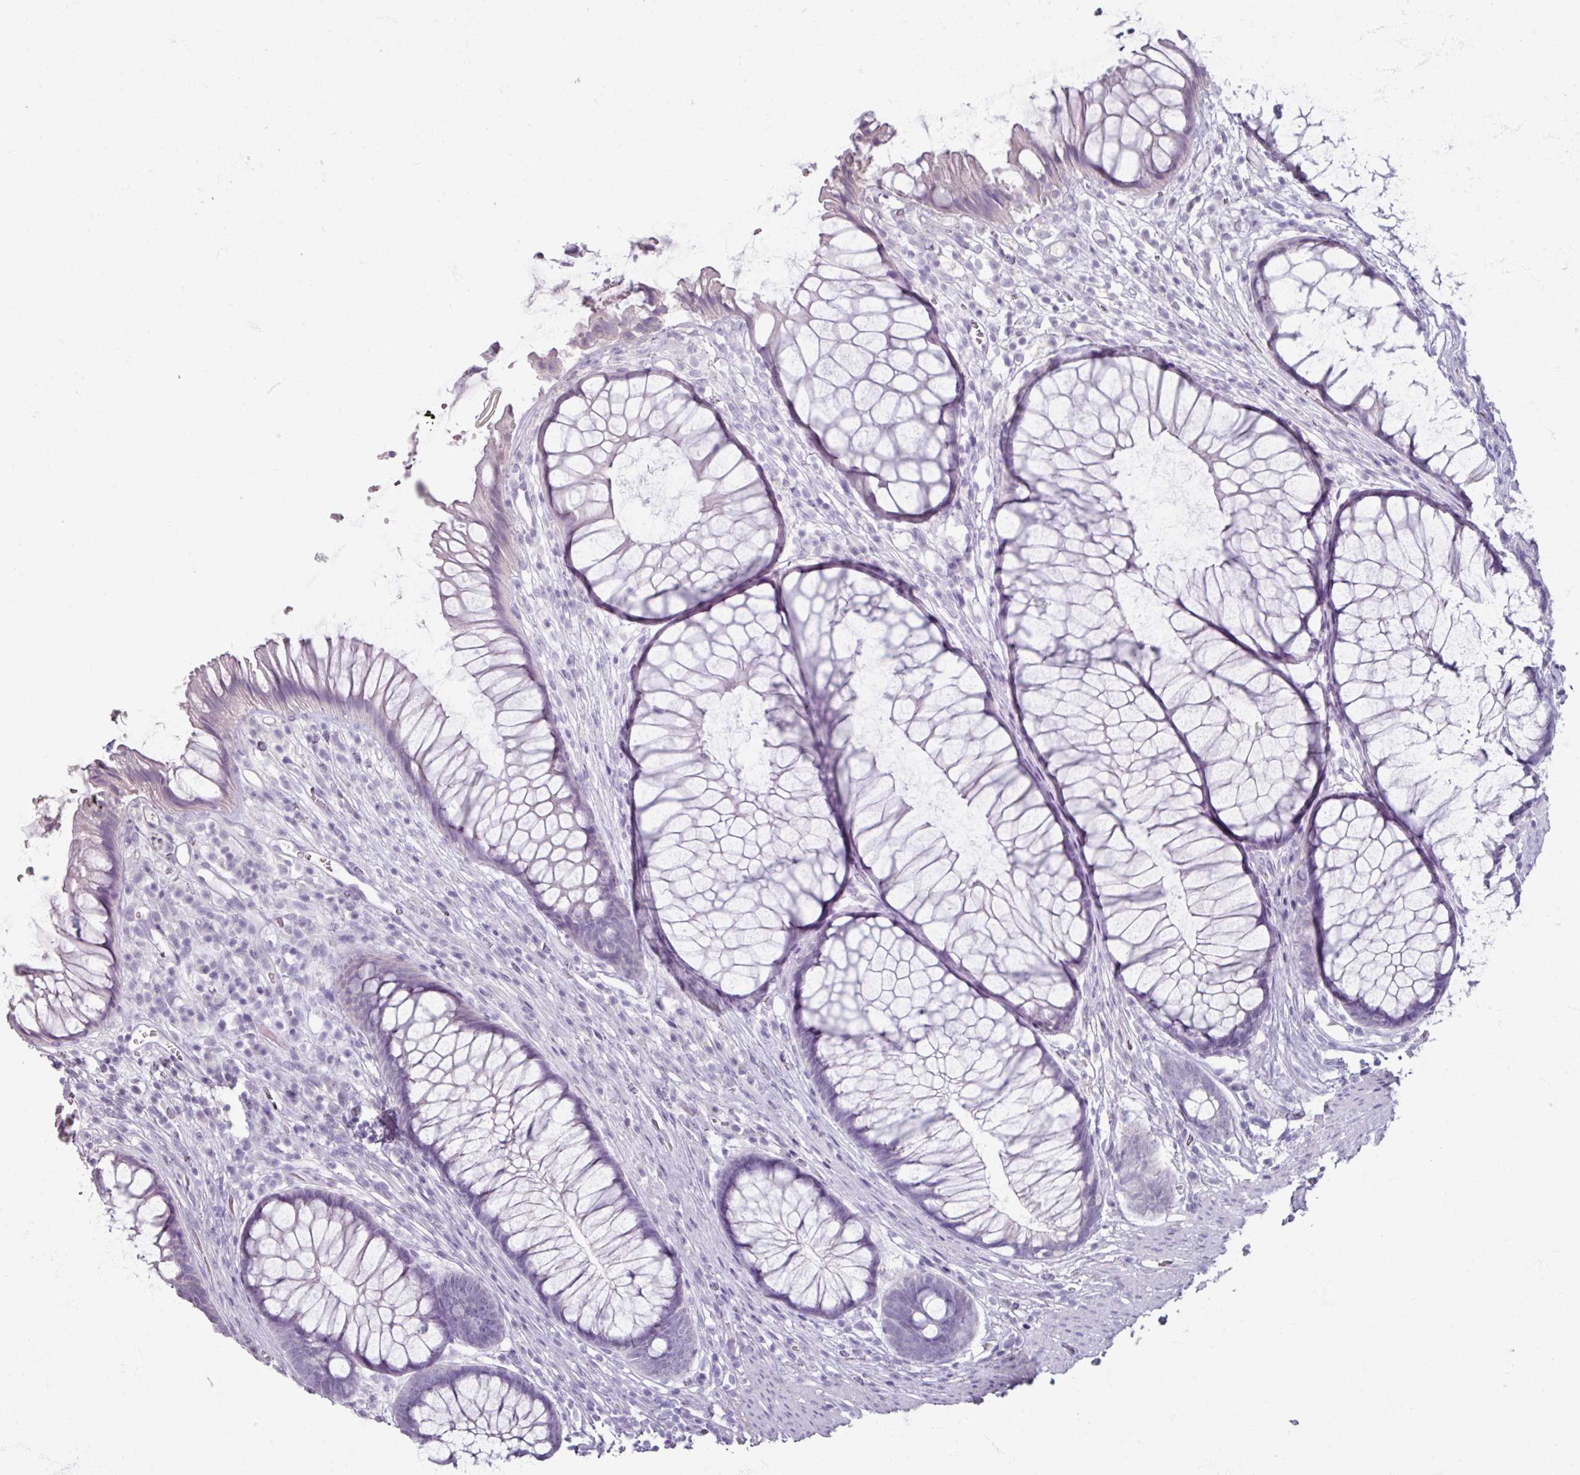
{"staining": {"intensity": "negative", "quantity": "none", "location": "none"}, "tissue": "rectum", "cell_type": "Glandular cells", "image_type": "normal", "snomed": [{"axis": "morphology", "description": "Normal tissue, NOS"}, {"axis": "topography", "description": "Smooth muscle"}, {"axis": "topography", "description": "Rectum"}], "caption": "Rectum stained for a protein using immunohistochemistry exhibits no staining glandular cells.", "gene": "TG", "patient": {"sex": "male", "age": 53}}